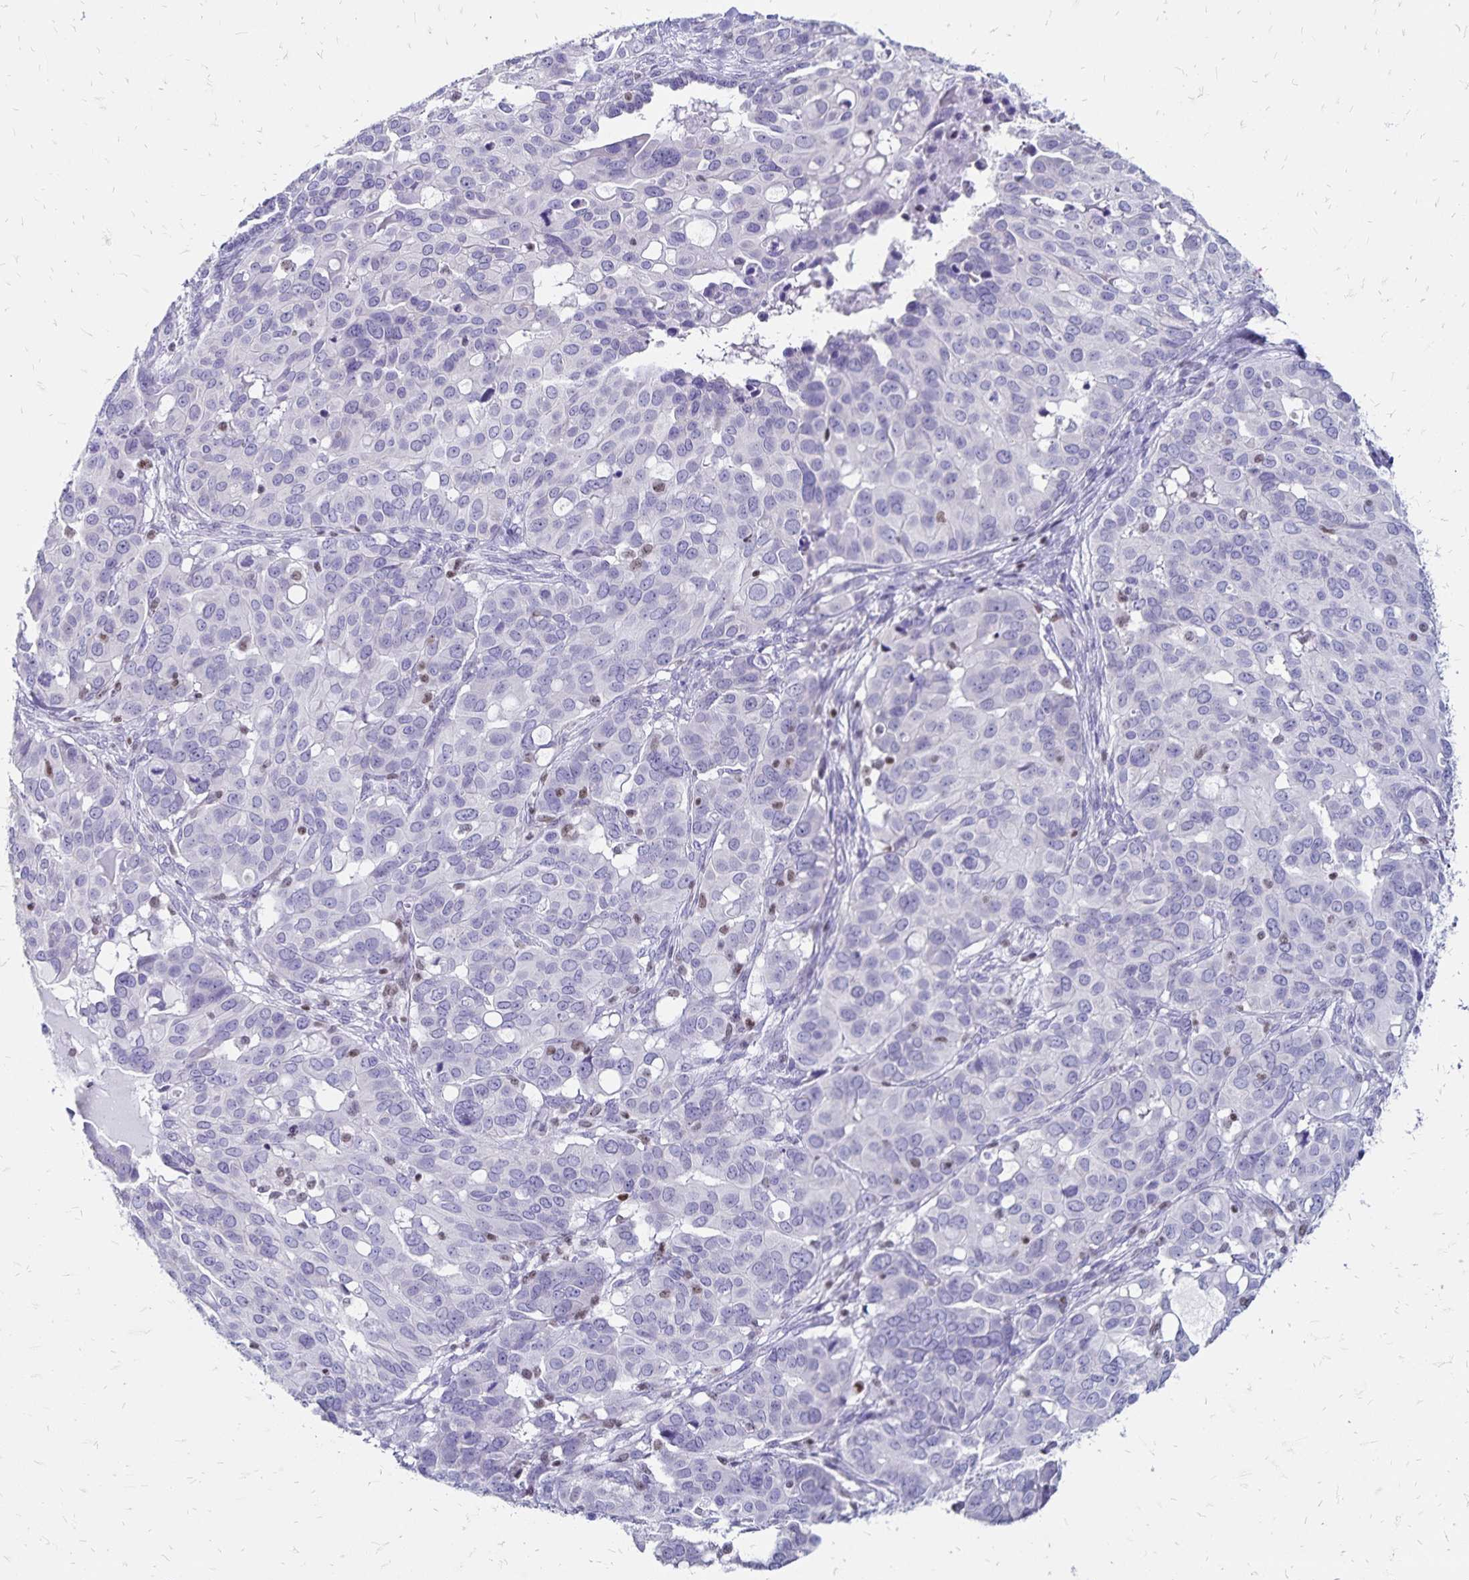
{"staining": {"intensity": "negative", "quantity": "none", "location": "none"}, "tissue": "ovarian cancer", "cell_type": "Tumor cells", "image_type": "cancer", "snomed": [{"axis": "morphology", "description": "Carcinoma, endometroid"}, {"axis": "topography", "description": "Ovary"}], "caption": "High power microscopy micrograph of an immunohistochemistry (IHC) image of endometroid carcinoma (ovarian), revealing no significant staining in tumor cells.", "gene": "IKZF1", "patient": {"sex": "female", "age": 78}}